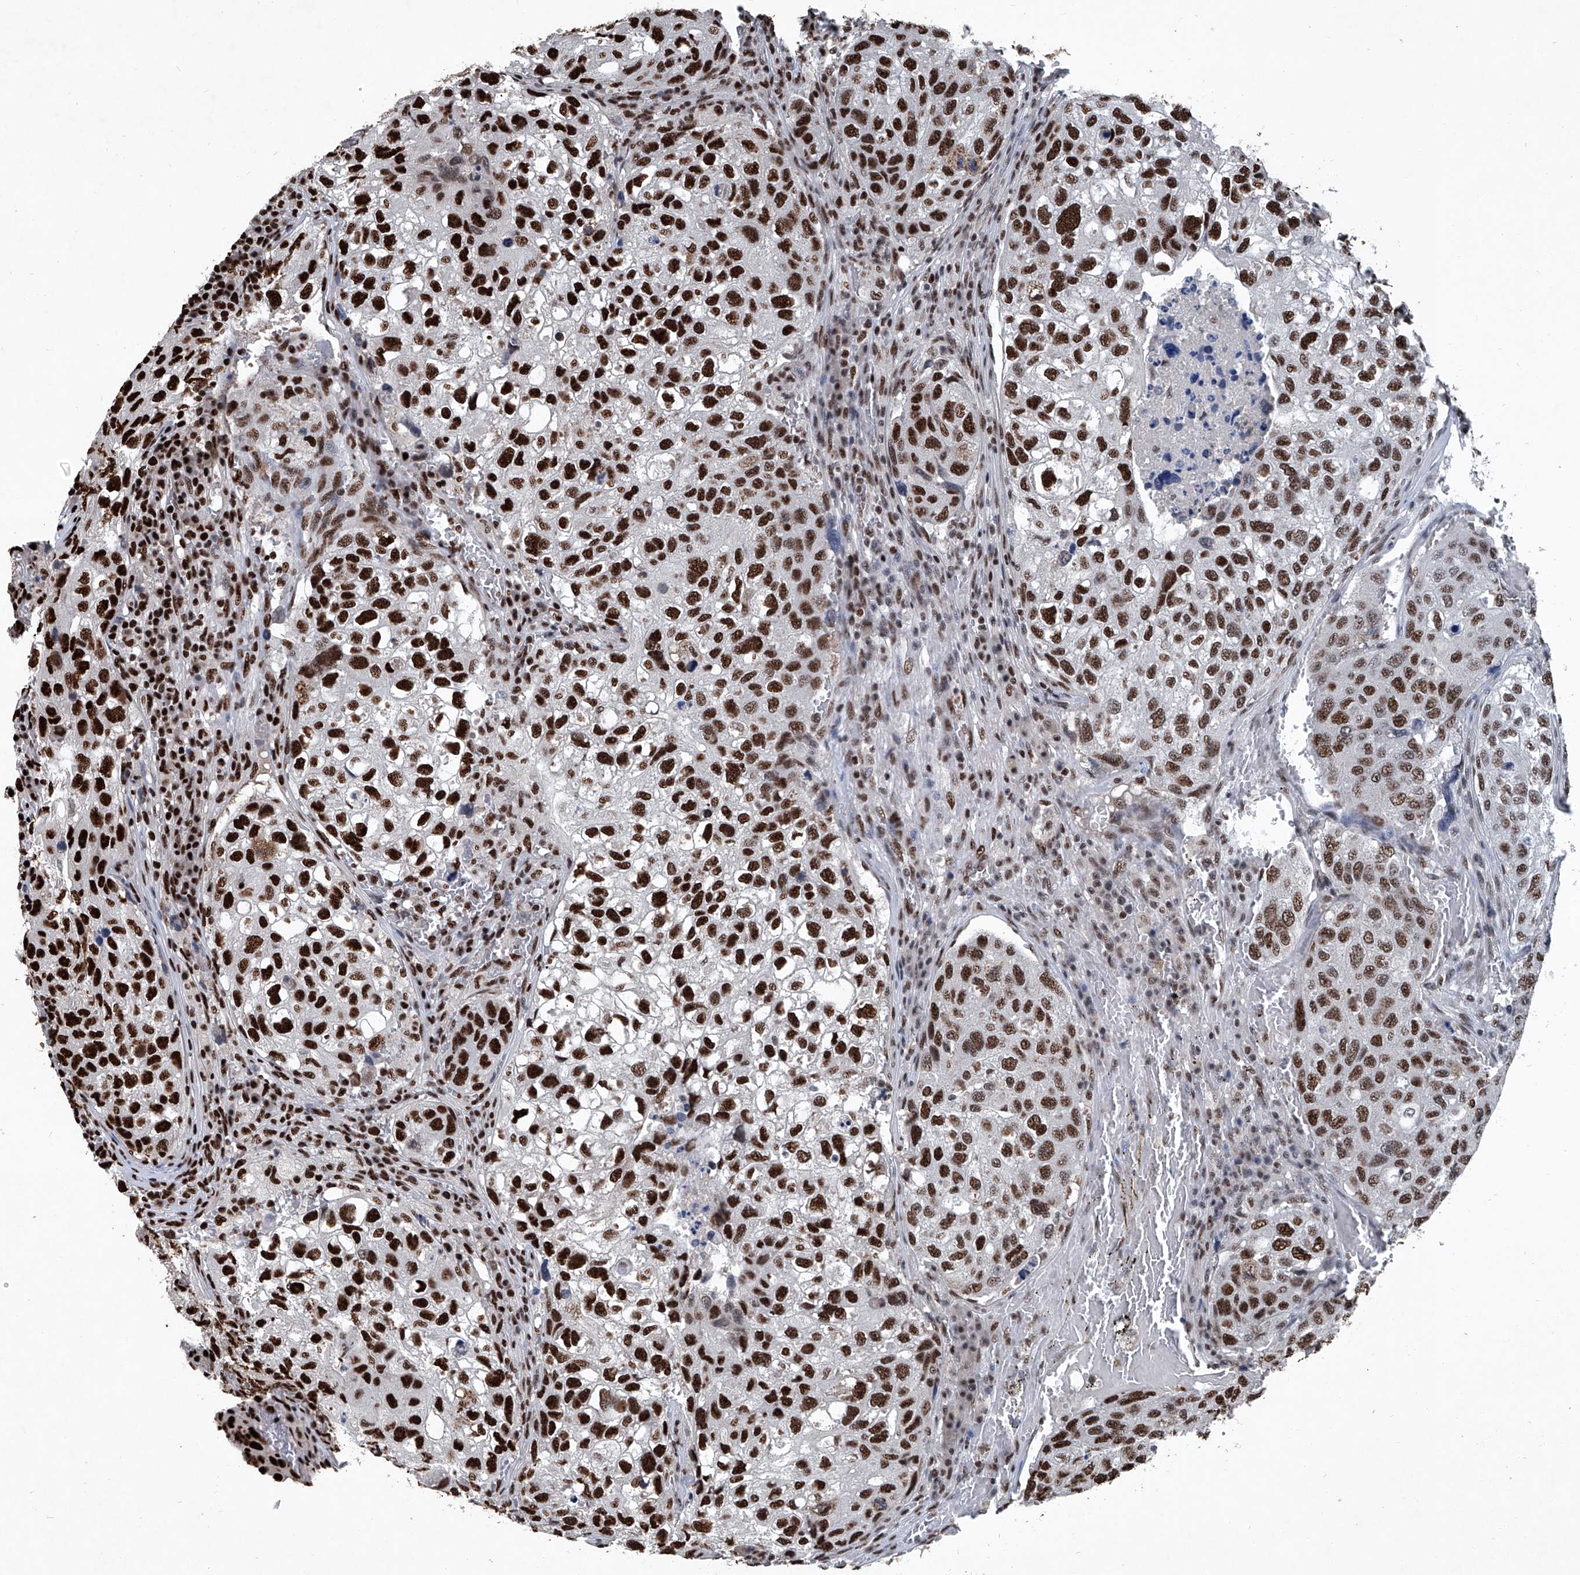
{"staining": {"intensity": "strong", "quantity": ">75%", "location": "nuclear"}, "tissue": "urothelial cancer", "cell_type": "Tumor cells", "image_type": "cancer", "snomed": [{"axis": "morphology", "description": "Urothelial carcinoma, High grade"}, {"axis": "topography", "description": "Lymph node"}, {"axis": "topography", "description": "Urinary bladder"}], "caption": "Brown immunohistochemical staining in urothelial cancer displays strong nuclear positivity in approximately >75% of tumor cells.", "gene": "DDX39B", "patient": {"sex": "male", "age": 51}}